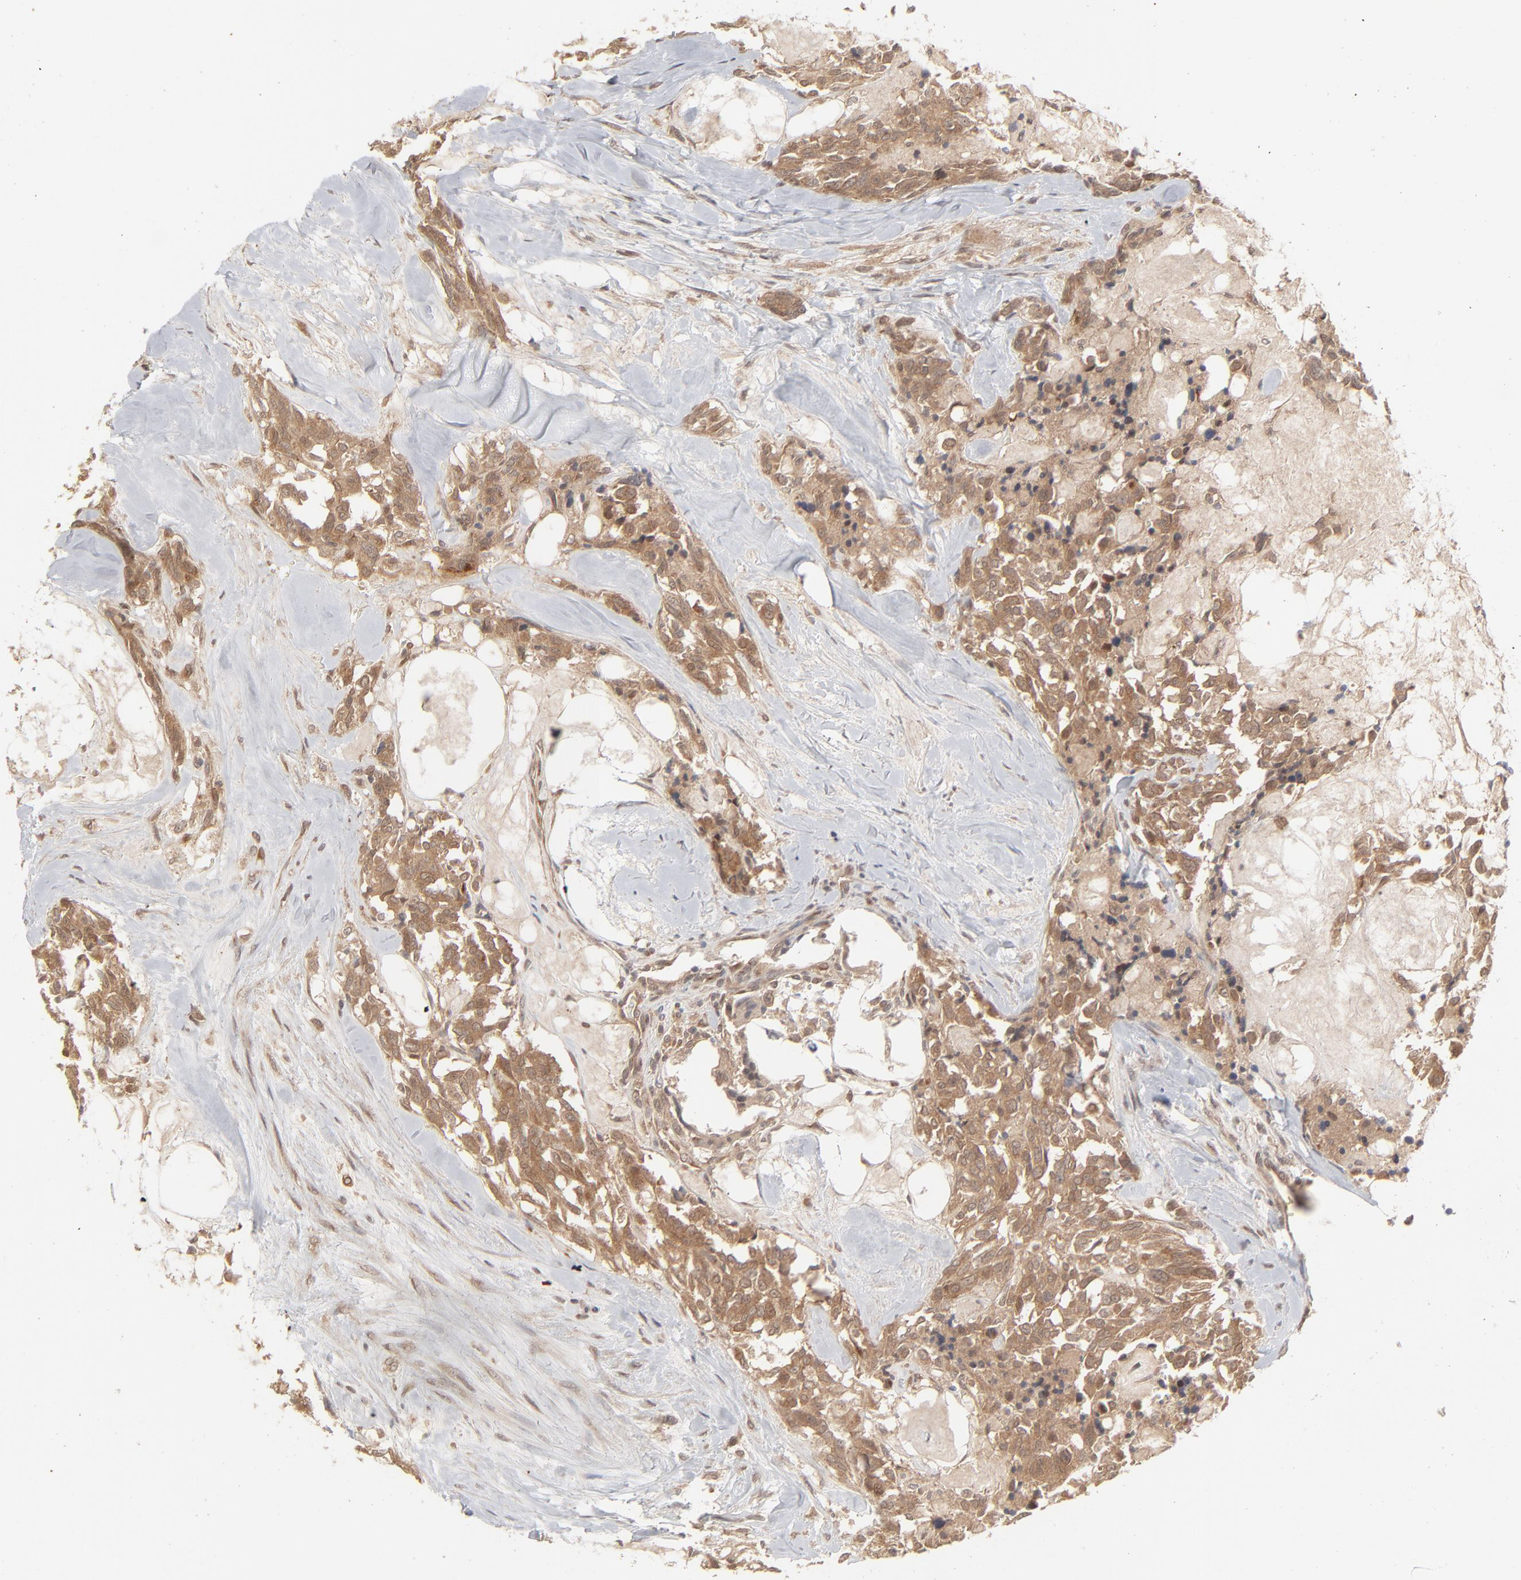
{"staining": {"intensity": "moderate", "quantity": ">75%", "location": "cytoplasmic/membranous"}, "tissue": "thyroid cancer", "cell_type": "Tumor cells", "image_type": "cancer", "snomed": [{"axis": "morphology", "description": "Carcinoma, NOS"}, {"axis": "morphology", "description": "Carcinoid, malignant, NOS"}, {"axis": "topography", "description": "Thyroid gland"}], "caption": "Protein analysis of thyroid malignant carcinoid tissue shows moderate cytoplasmic/membranous expression in about >75% of tumor cells. The staining was performed using DAB (3,3'-diaminobenzidine), with brown indicating positive protein expression. Nuclei are stained blue with hematoxylin.", "gene": "SCFD1", "patient": {"sex": "male", "age": 33}}